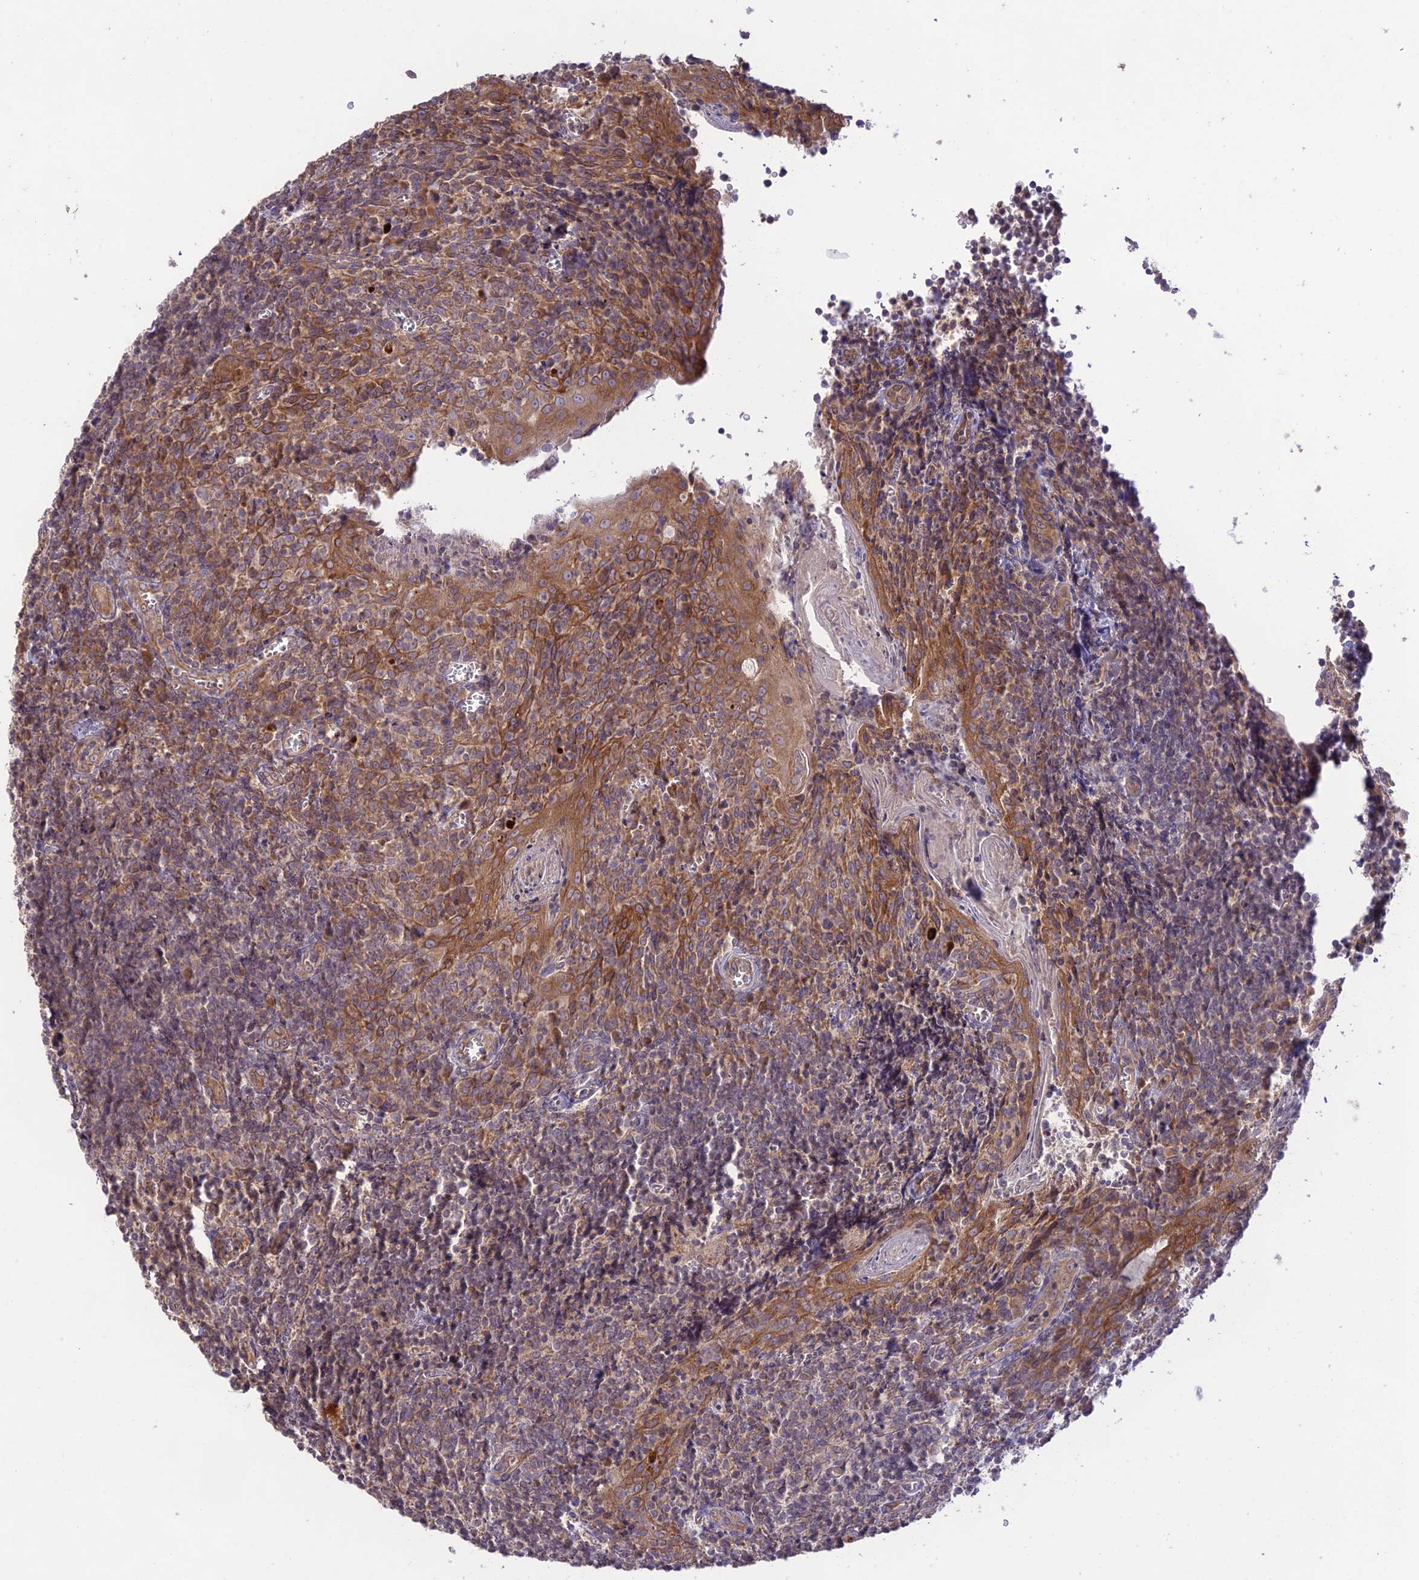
{"staining": {"intensity": "weak", "quantity": "25%-75%", "location": "cytoplasmic/membranous"}, "tissue": "tonsil", "cell_type": "Germinal center cells", "image_type": "normal", "snomed": [{"axis": "morphology", "description": "Normal tissue, NOS"}, {"axis": "topography", "description": "Tonsil"}], "caption": "Germinal center cells demonstrate low levels of weak cytoplasmic/membranous expression in about 25%-75% of cells in benign human tonsil.", "gene": "TMEM259", "patient": {"sex": "male", "age": 27}}